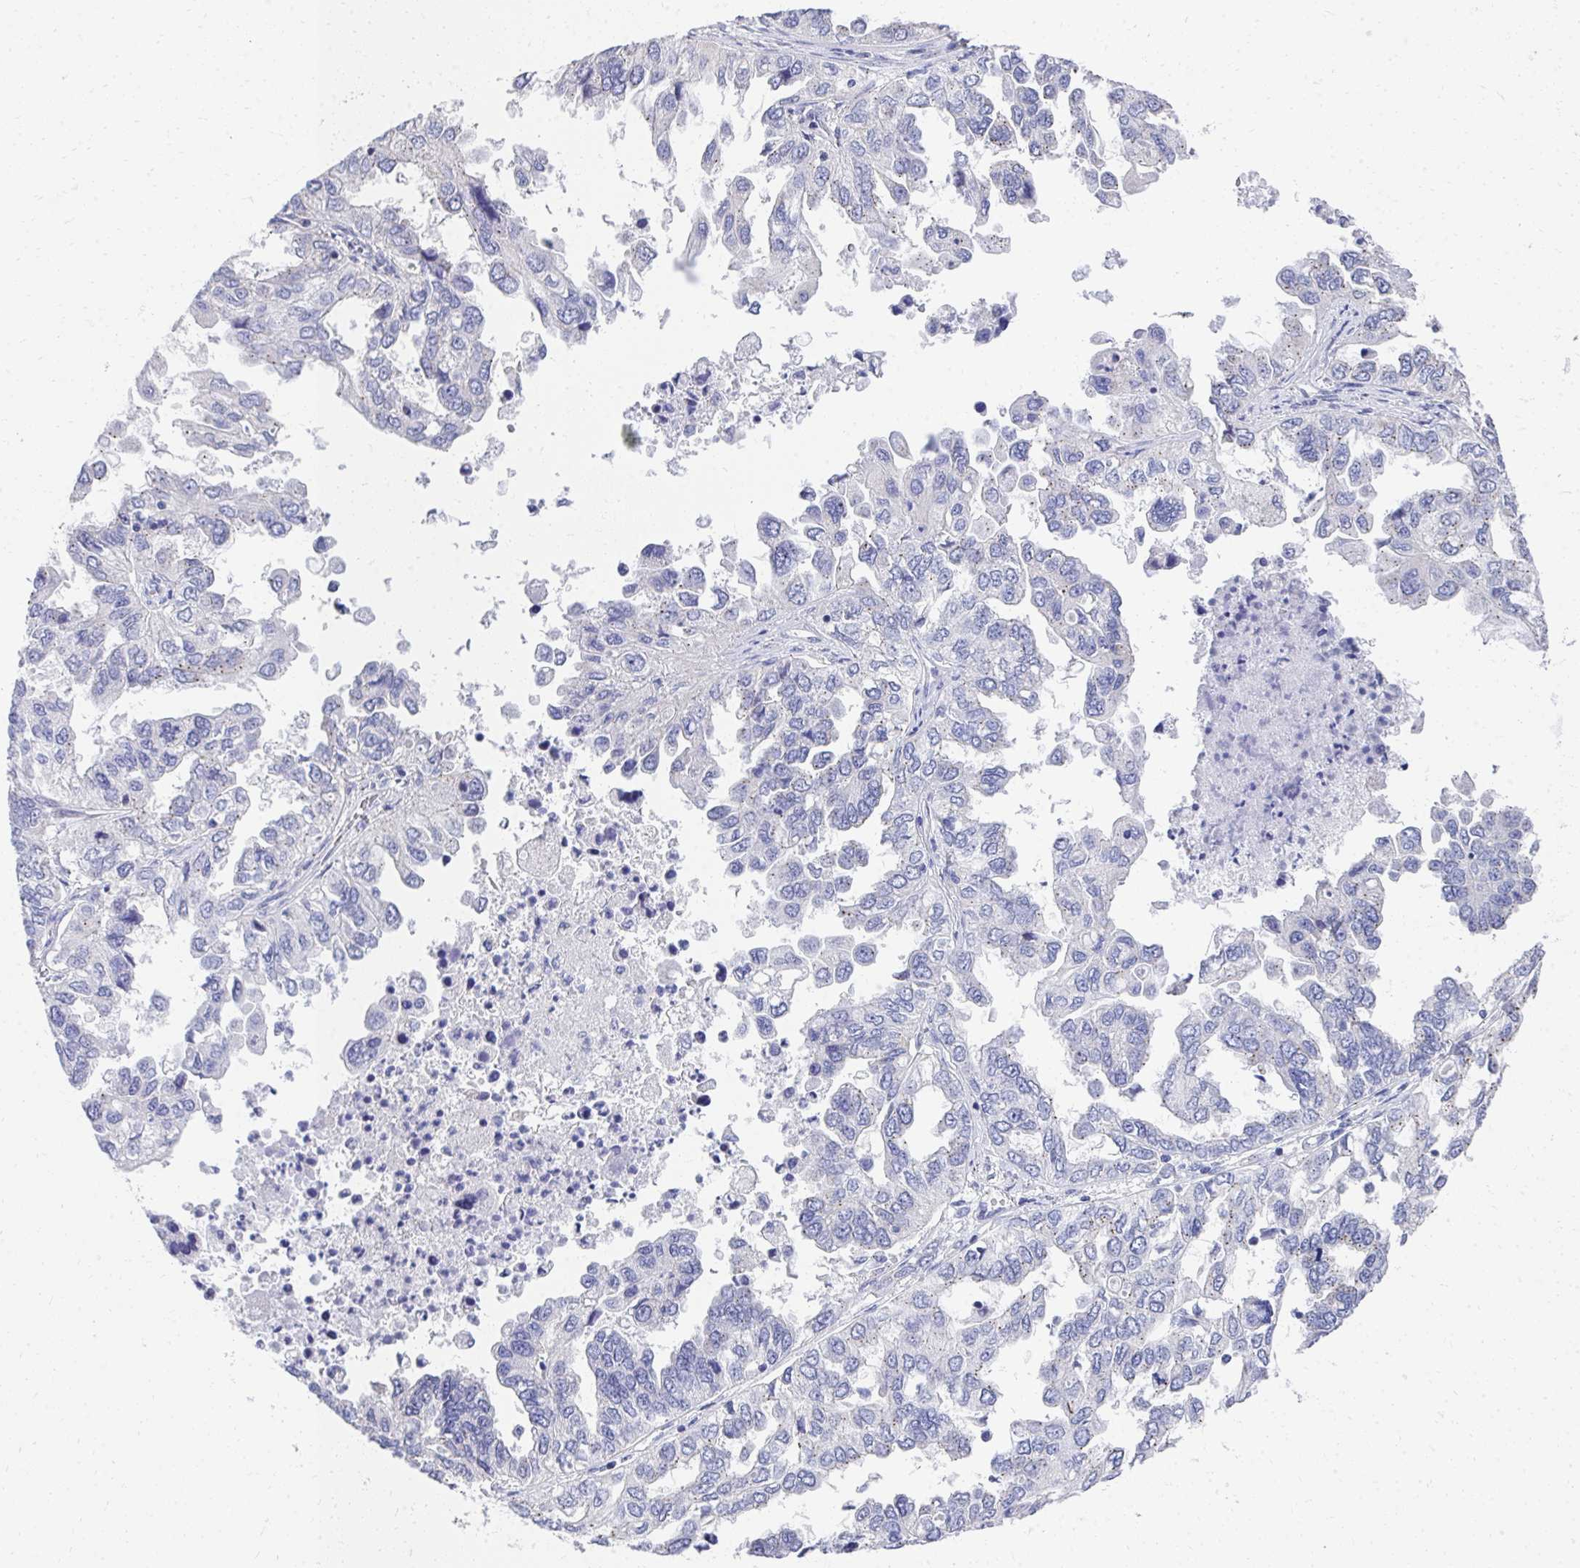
{"staining": {"intensity": "negative", "quantity": "none", "location": "none"}, "tissue": "ovarian cancer", "cell_type": "Tumor cells", "image_type": "cancer", "snomed": [{"axis": "morphology", "description": "Cystadenocarcinoma, serous, NOS"}, {"axis": "topography", "description": "Ovary"}], "caption": "Serous cystadenocarcinoma (ovarian) was stained to show a protein in brown. There is no significant positivity in tumor cells.", "gene": "TMPRSS2", "patient": {"sex": "female", "age": 53}}